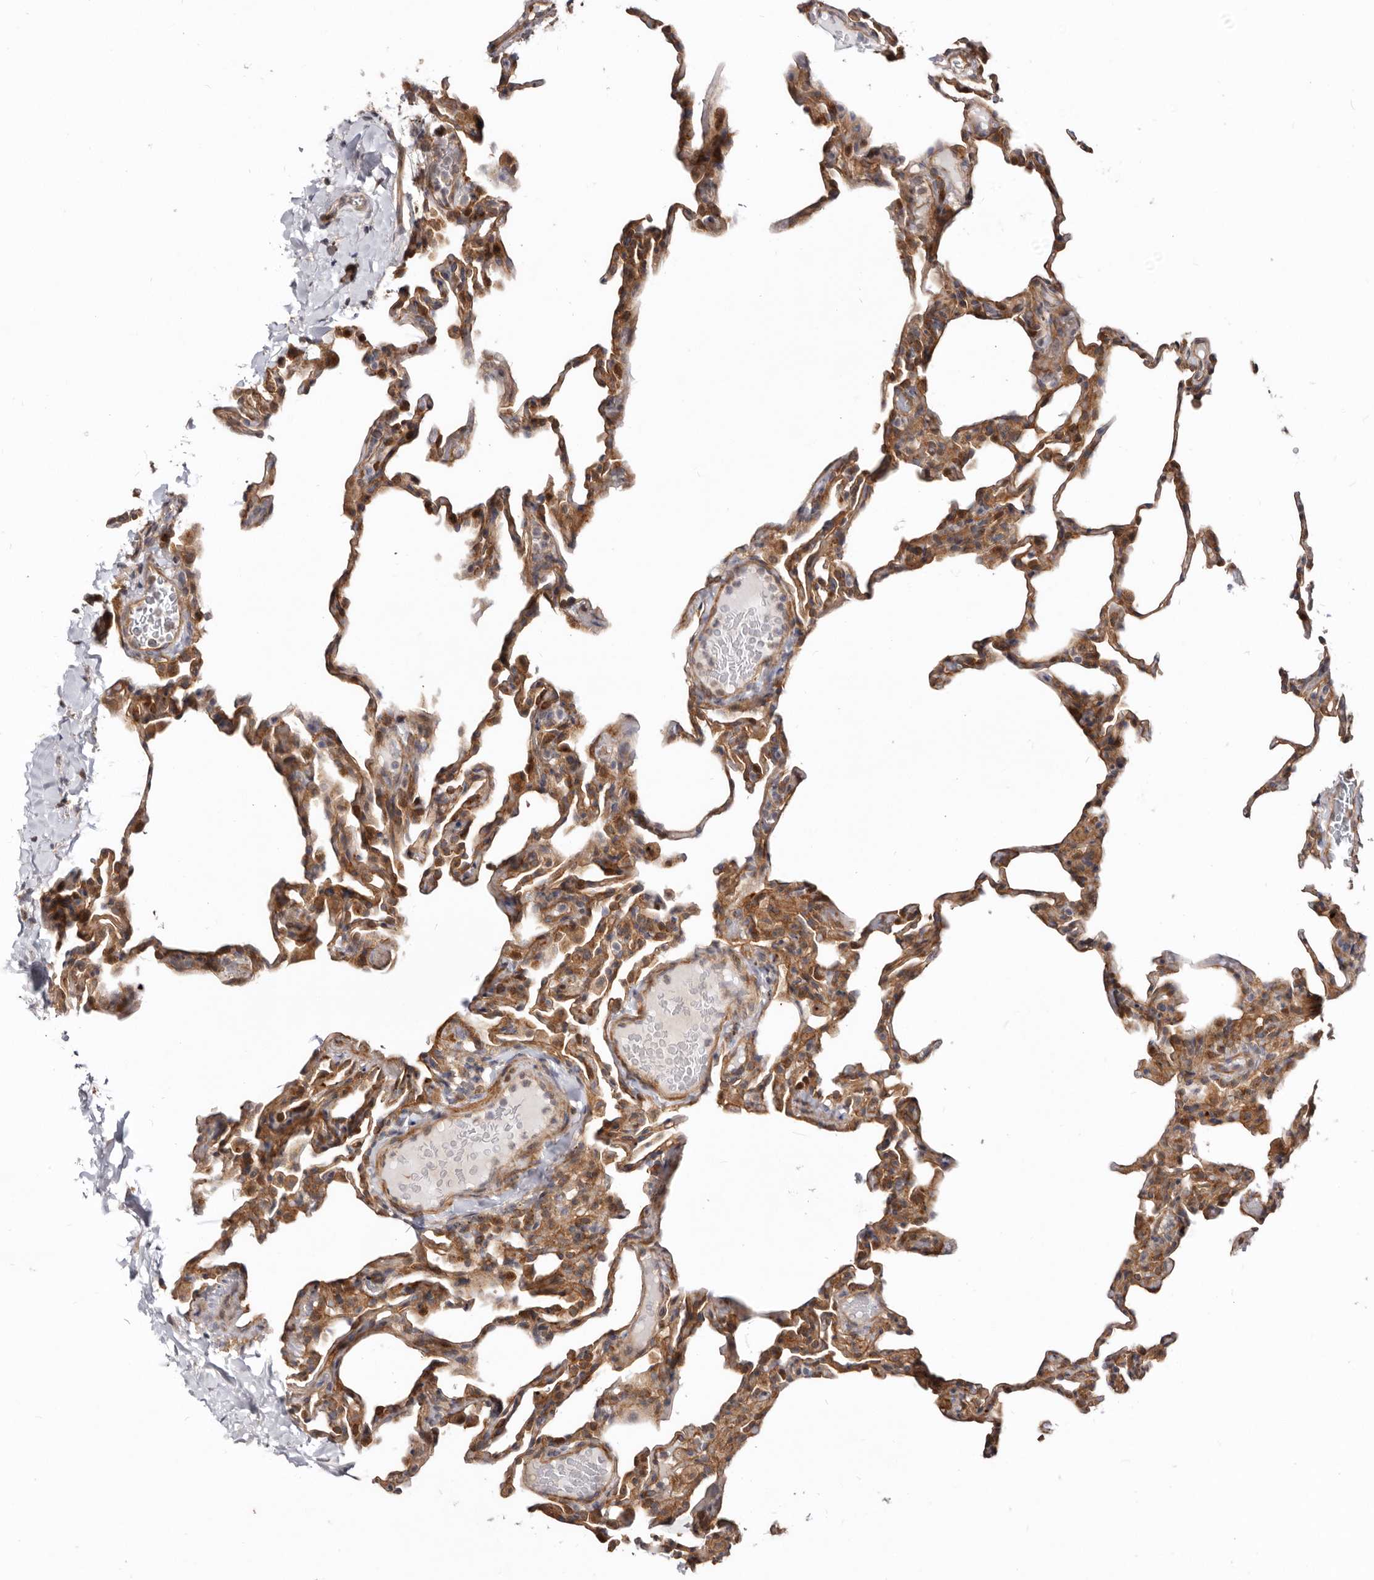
{"staining": {"intensity": "moderate", "quantity": "25%-75%", "location": "cytoplasmic/membranous"}, "tissue": "lung", "cell_type": "Alveolar cells", "image_type": "normal", "snomed": [{"axis": "morphology", "description": "Normal tissue, NOS"}, {"axis": "topography", "description": "Lung"}], "caption": "Protein staining of benign lung displays moderate cytoplasmic/membranous expression in approximately 25%-75% of alveolar cells.", "gene": "GPATCH4", "patient": {"sex": "male", "age": 20}}